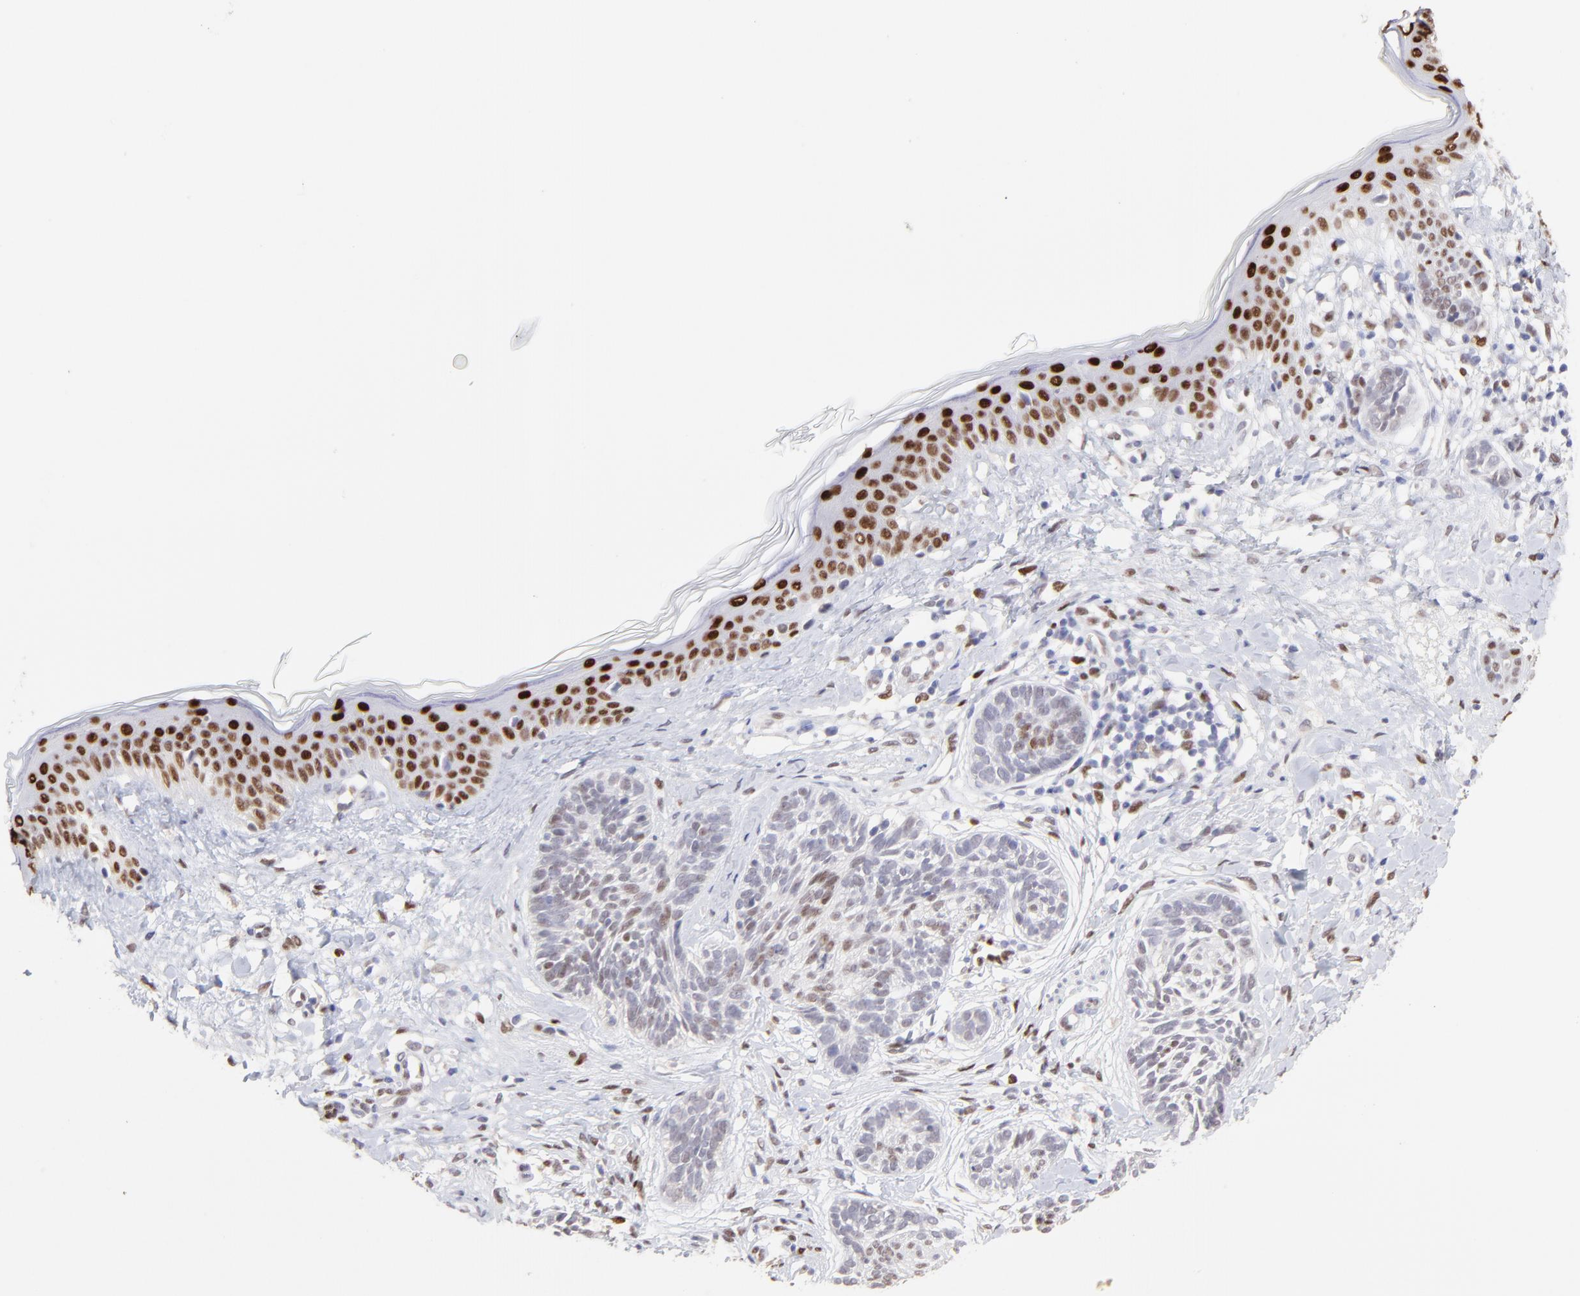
{"staining": {"intensity": "weak", "quantity": "<25%", "location": "nuclear"}, "tissue": "skin cancer", "cell_type": "Tumor cells", "image_type": "cancer", "snomed": [{"axis": "morphology", "description": "Normal tissue, NOS"}, {"axis": "morphology", "description": "Basal cell carcinoma"}, {"axis": "topography", "description": "Skin"}], "caption": "An IHC micrograph of skin cancer (basal cell carcinoma) is shown. There is no staining in tumor cells of skin cancer (basal cell carcinoma). (Brightfield microscopy of DAB immunohistochemistry (IHC) at high magnification).", "gene": "KLF4", "patient": {"sex": "male", "age": 63}}